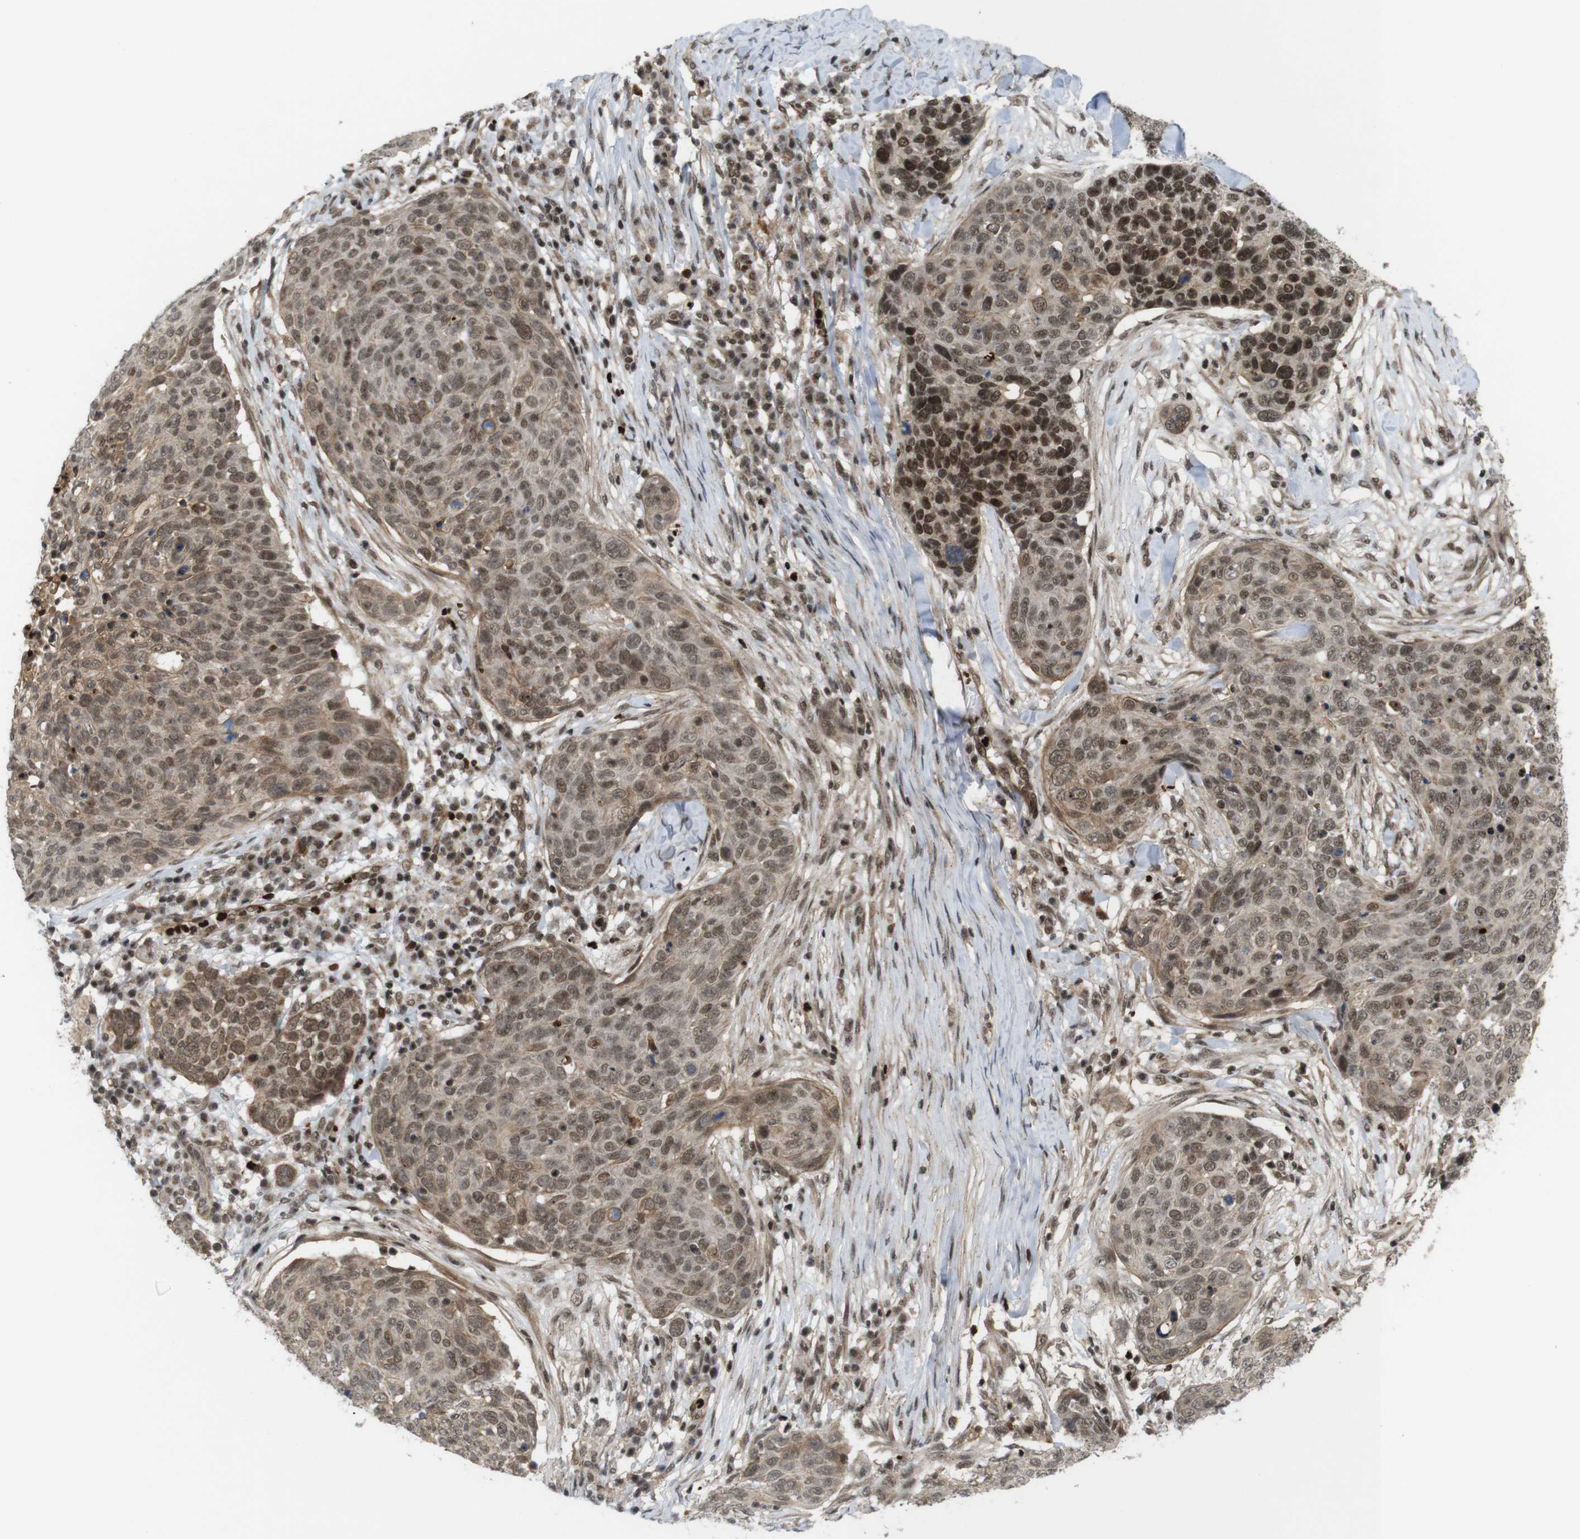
{"staining": {"intensity": "moderate", "quantity": ">75%", "location": "cytoplasmic/membranous,nuclear"}, "tissue": "skin cancer", "cell_type": "Tumor cells", "image_type": "cancer", "snomed": [{"axis": "morphology", "description": "Squamous cell carcinoma in situ, NOS"}, {"axis": "morphology", "description": "Squamous cell carcinoma, NOS"}, {"axis": "topography", "description": "Skin"}], "caption": "This photomicrograph displays IHC staining of skin squamous cell carcinoma, with medium moderate cytoplasmic/membranous and nuclear staining in about >75% of tumor cells.", "gene": "SP2", "patient": {"sex": "male", "age": 93}}